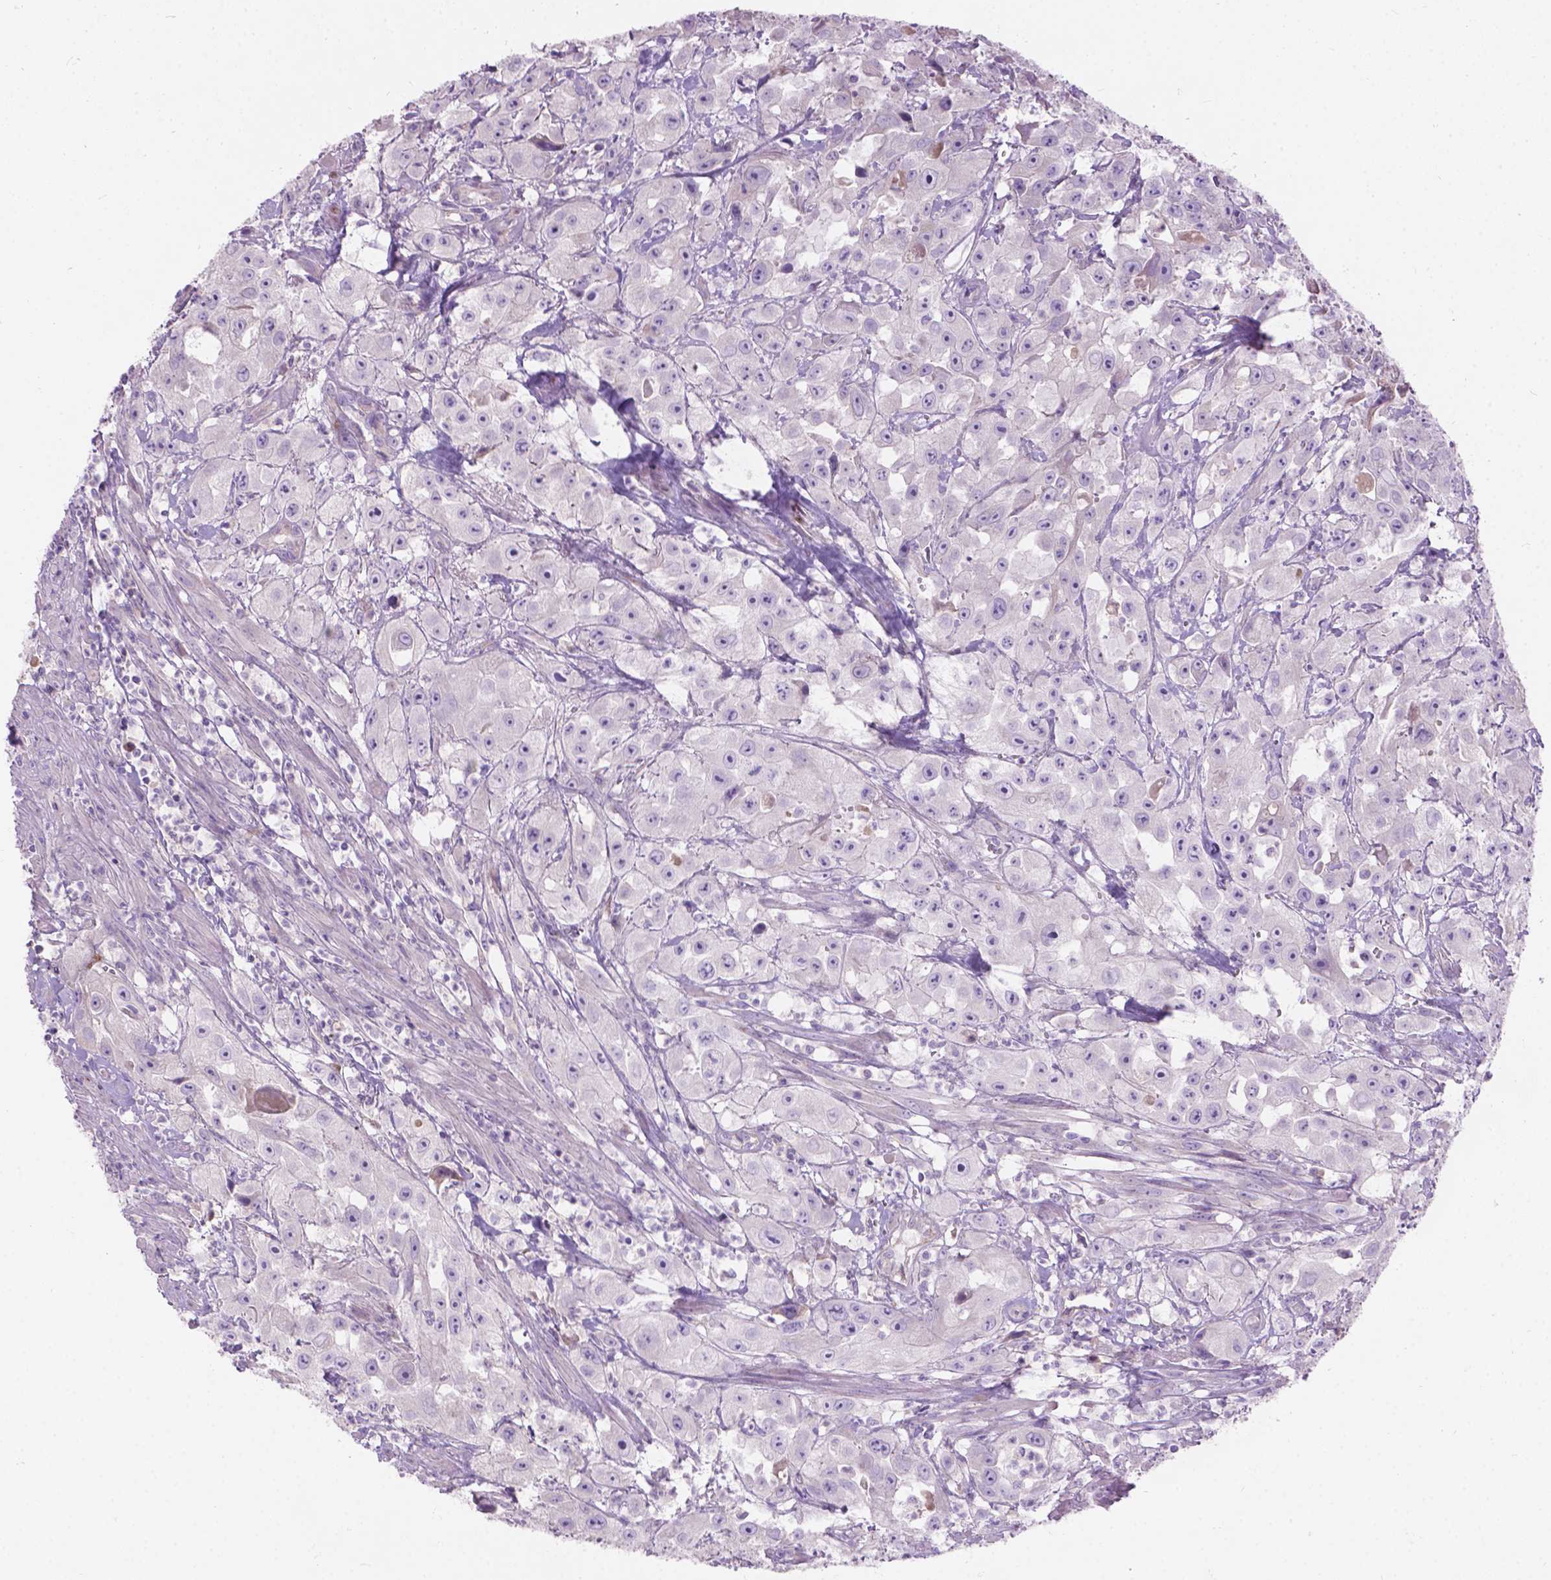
{"staining": {"intensity": "negative", "quantity": "none", "location": "none"}, "tissue": "urothelial cancer", "cell_type": "Tumor cells", "image_type": "cancer", "snomed": [{"axis": "morphology", "description": "Urothelial carcinoma, High grade"}, {"axis": "topography", "description": "Urinary bladder"}], "caption": "There is no significant positivity in tumor cells of urothelial cancer.", "gene": "NOXO1", "patient": {"sex": "male", "age": 79}}